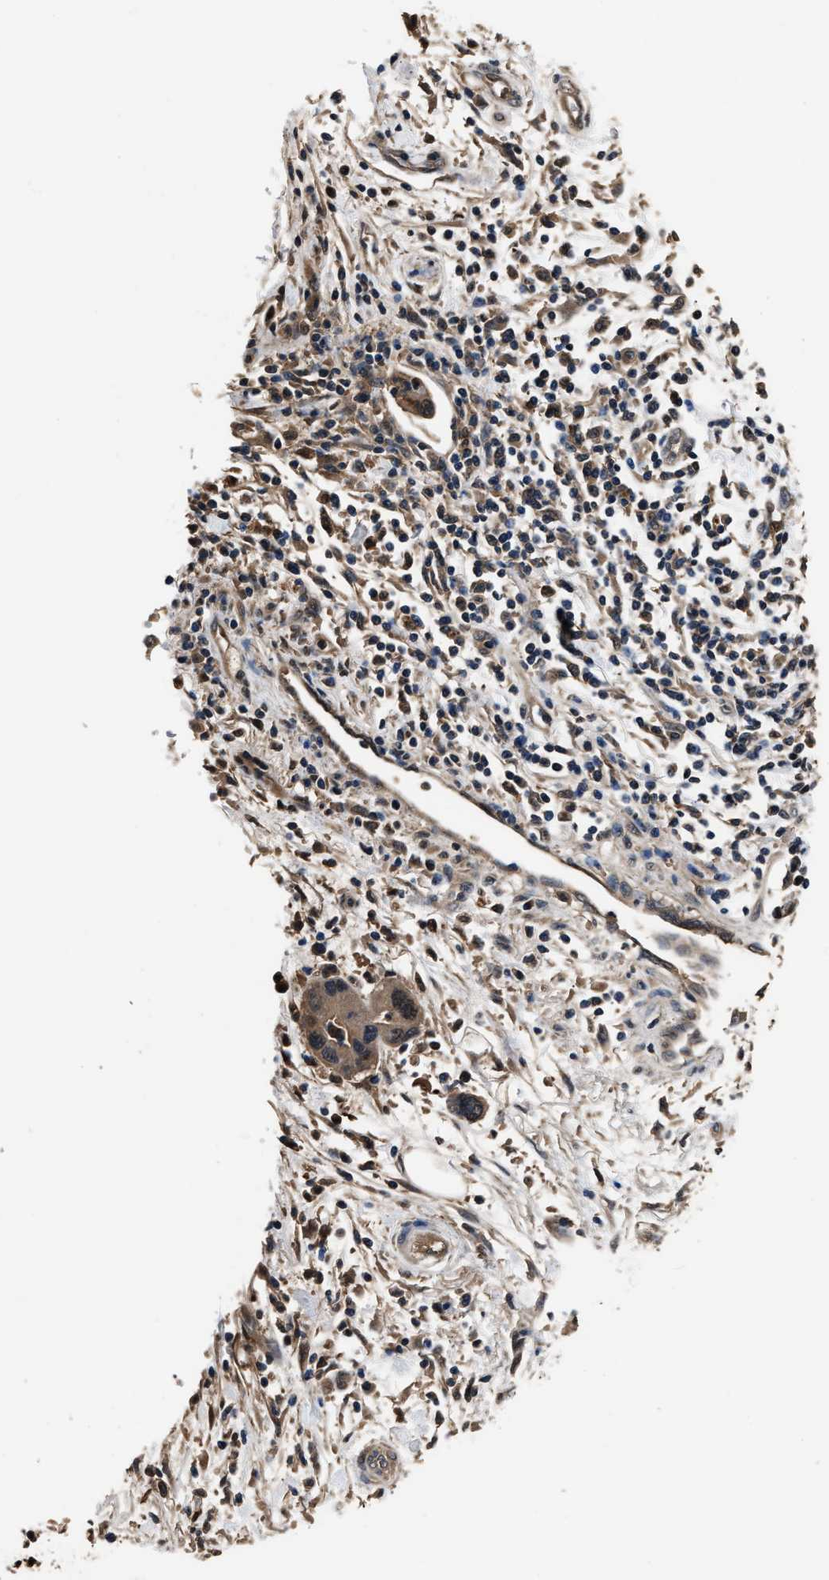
{"staining": {"intensity": "moderate", "quantity": ">75%", "location": "cytoplasmic/membranous"}, "tissue": "pancreatic cancer", "cell_type": "Tumor cells", "image_type": "cancer", "snomed": [{"axis": "morphology", "description": "Normal tissue, NOS"}, {"axis": "morphology", "description": "Adenocarcinoma, NOS"}, {"axis": "topography", "description": "Pancreas"}], "caption": "Immunohistochemistry photomicrograph of neoplastic tissue: pancreatic adenocarcinoma stained using immunohistochemistry displays medium levels of moderate protein expression localized specifically in the cytoplasmic/membranous of tumor cells, appearing as a cytoplasmic/membranous brown color.", "gene": "GSTP1", "patient": {"sex": "female", "age": 71}}